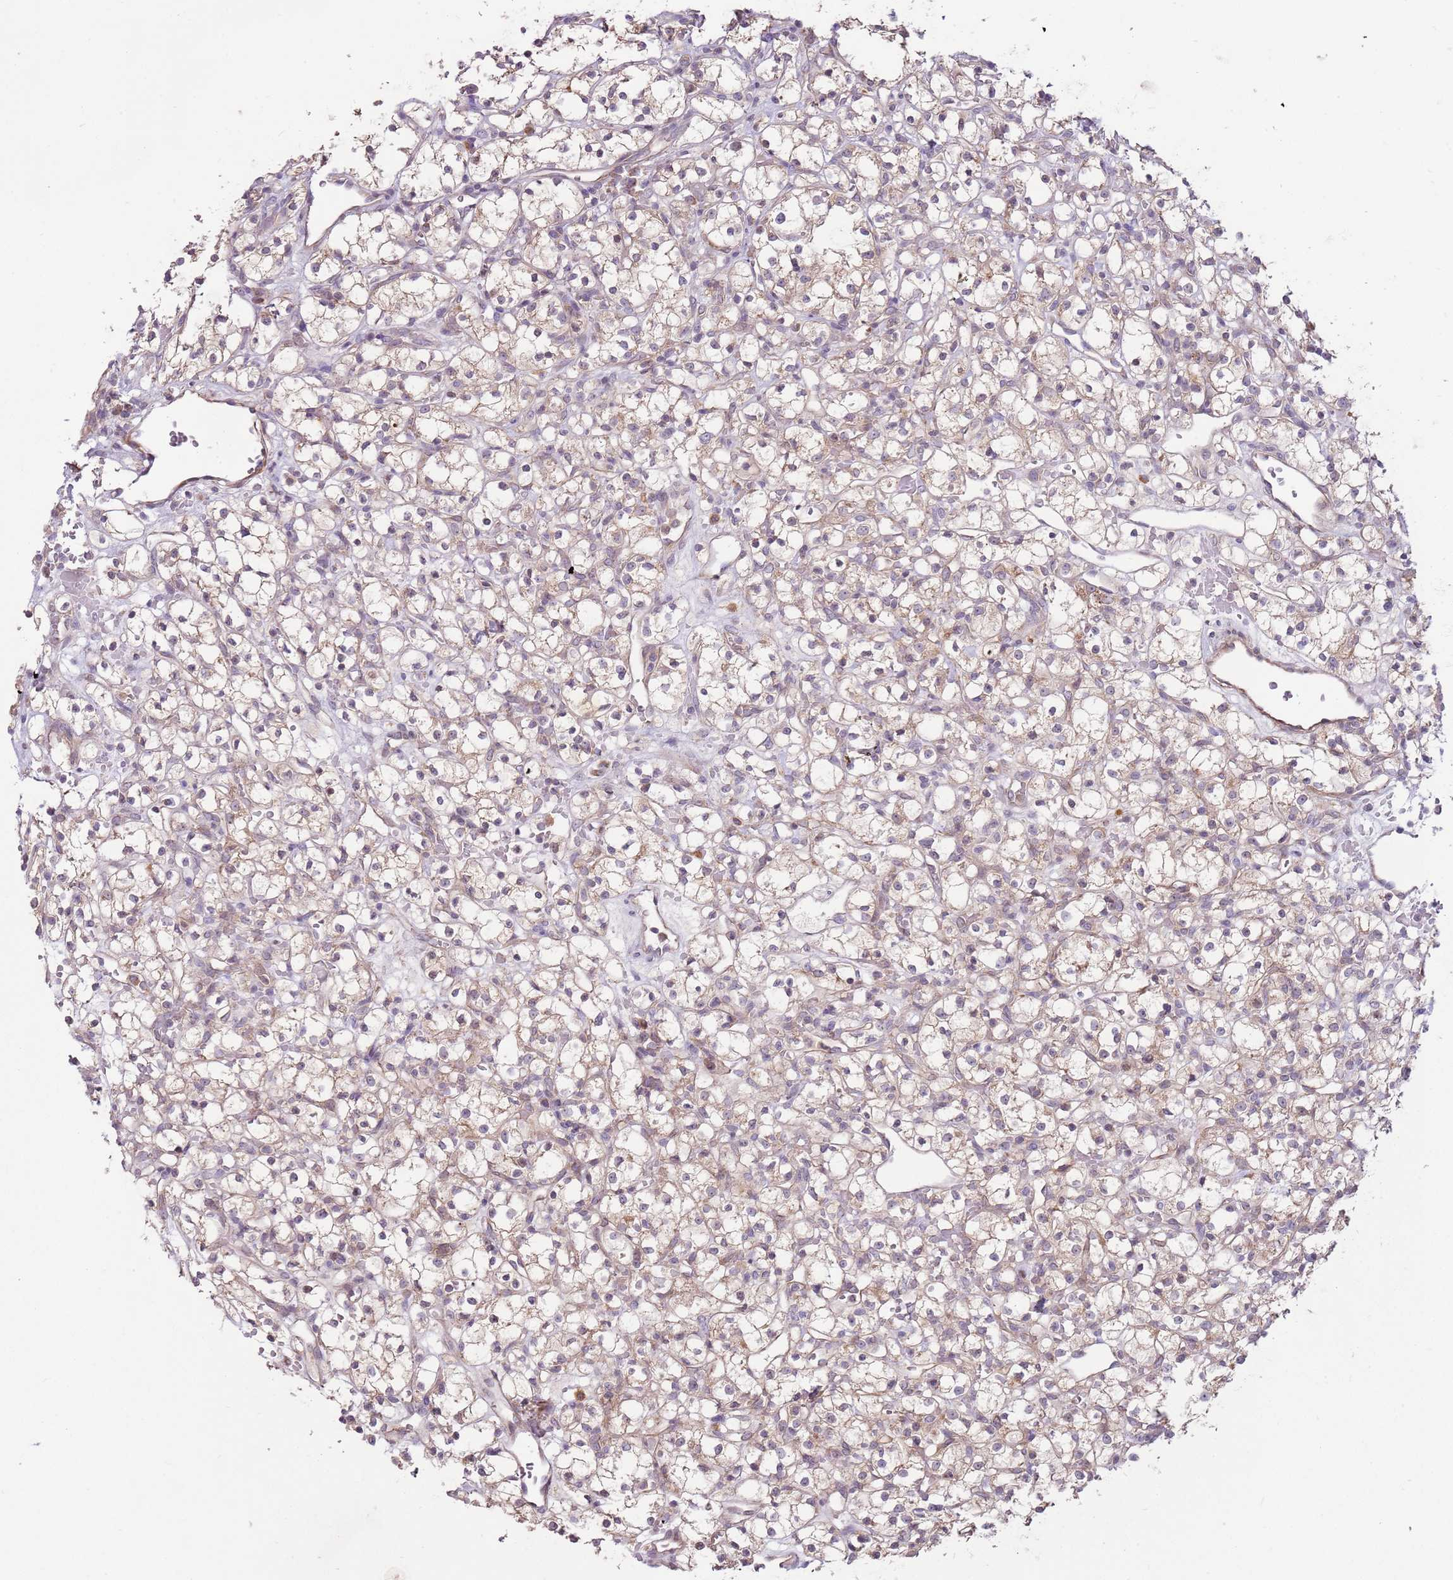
{"staining": {"intensity": "weak", "quantity": "25%-75%", "location": "cytoplasmic/membranous"}, "tissue": "renal cancer", "cell_type": "Tumor cells", "image_type": "cancer", "snomed": [{"axis": "morphology", "description": "Adenocarcinoma, NOS"}, {"axis": "topography", "description": "Kidney"}], "caption": "Weak cytoplasmic/membranous staining is seen in approximately 25%-75% of tumor cells in renal cancer (adenocarcinoma). The protein is stained brown, and the nuclei are stained in blue (DAB (3,3'-diaminobenzidine) IHC with brightfield microscopy, high magnification).", "gene": "SPATA31D1", "patient": {"sex": "female", "age": 59}}